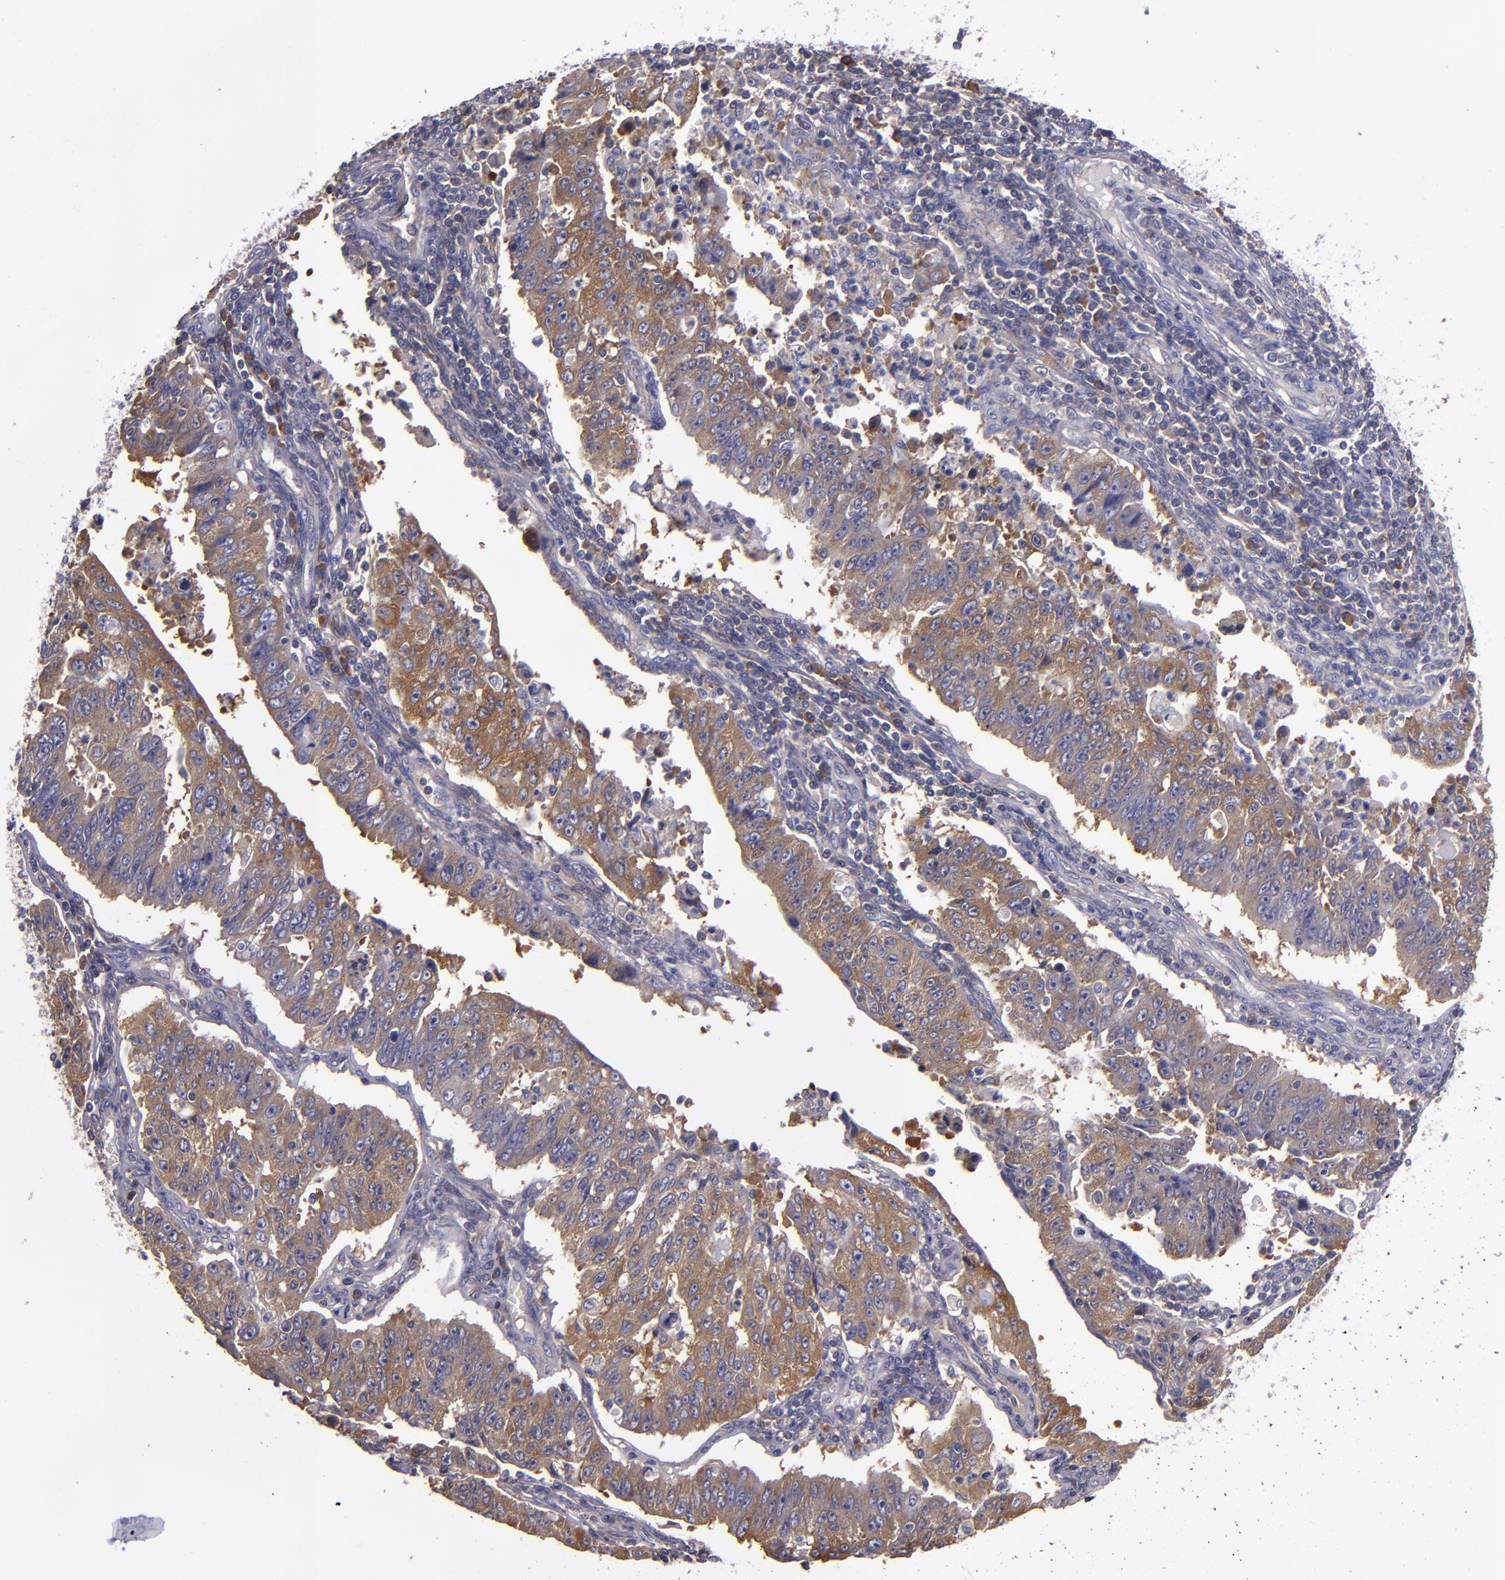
{"staining": {"intensity": "moderate", "quantity": "<25%", "location": "cytoplasmic/membranous"}, "tissue": "endometrial cancer", "cell_type": "Tumor cells", "image_type": "cancer", "snomed": [{"axis": "morphology", "description": "Adenocarcinoma, NOS"}, {"axis": "topography", "description": "Endometrium"}], "caption": "Tumor cells show low levels of moderate cytoplasmic/membranous staining in about <25% of cells in human endometrial cancer.", "gene": "CARS1", "patient": {"sex": "female", "age": 42}}